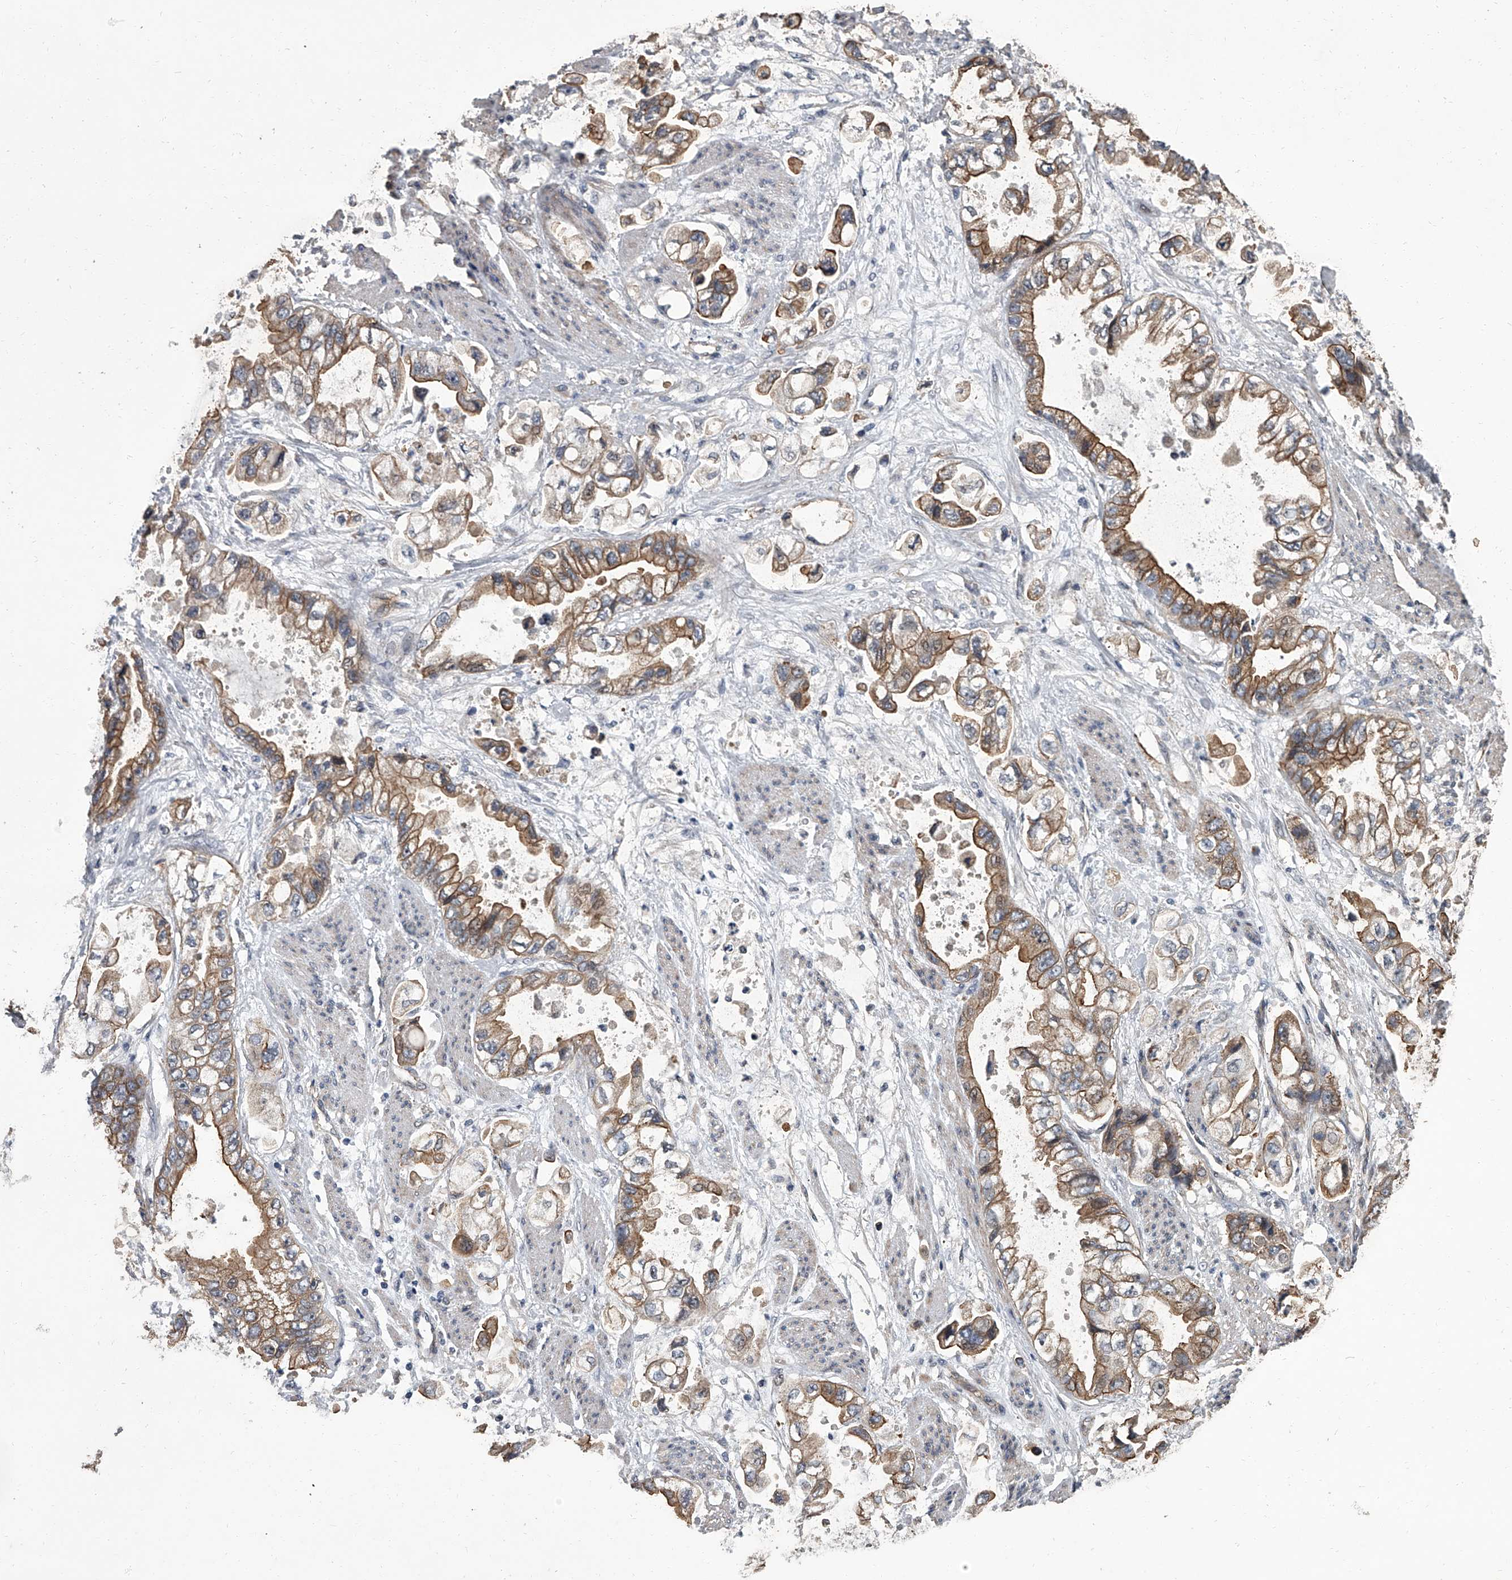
{"staining": {"intensity": "moderate", "quantity": ">75%", "location": "cytoplasmic/membranous"}, "tissue": "stomach cancer", "cell_type": "Tumor cells", "image_type": "cancer", "snomed": [{"axis": "morphology", "description": "Adenocarcinoma, NOS"}, {"axis": "topography", "description": "Stomach"}], "caption": "High-power microscopy captured an immunohistochemistry (IHC) micrograph of stomach cancer, revealing moderate cytoplasmic/membranous staining in about >75% of tumor cells.", "gene": "SIRT4", "patient": {"sex": "male", "age": 62}}